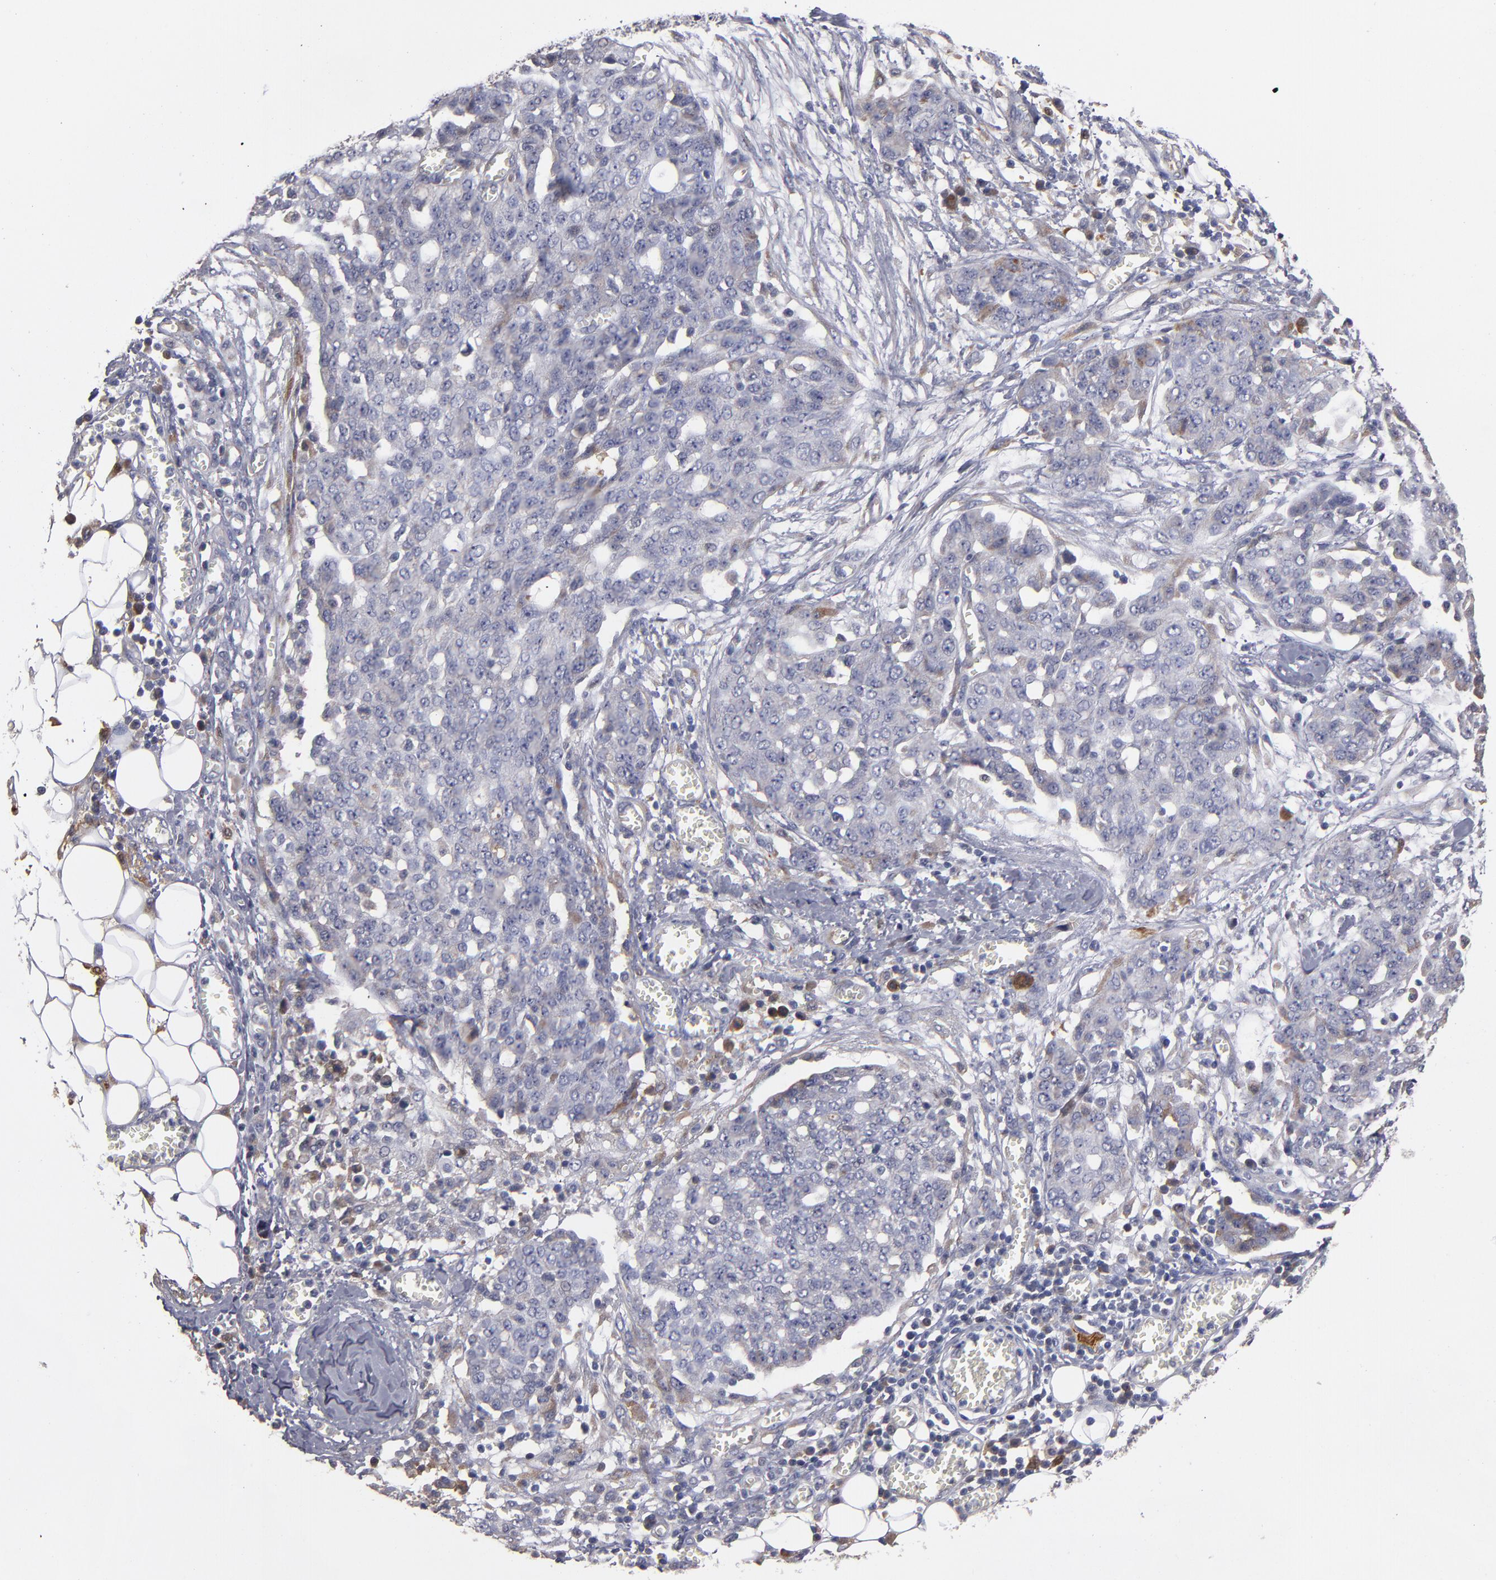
{"staining": {"intensity": "weak", "quantity": "<25%", "location": "nuclear"}, "tissue": "ovarian cancer", "cell_type": "Tumor cells", "image_type": "cancer", "snomed": [{"axis": "morphology", "description": "Cystadenocarcinoma, serous, NOS"}, {"axis": "topography", "description": "Soft tissue"}, {"axis": "topography", "description": "Ovary"}], "caption": "There is no significant staining in tumor cells of serous cystadenocarcinoma (ovarian).", "gene": "EXD2", "patient": {"sex": "female", "age": 57}}